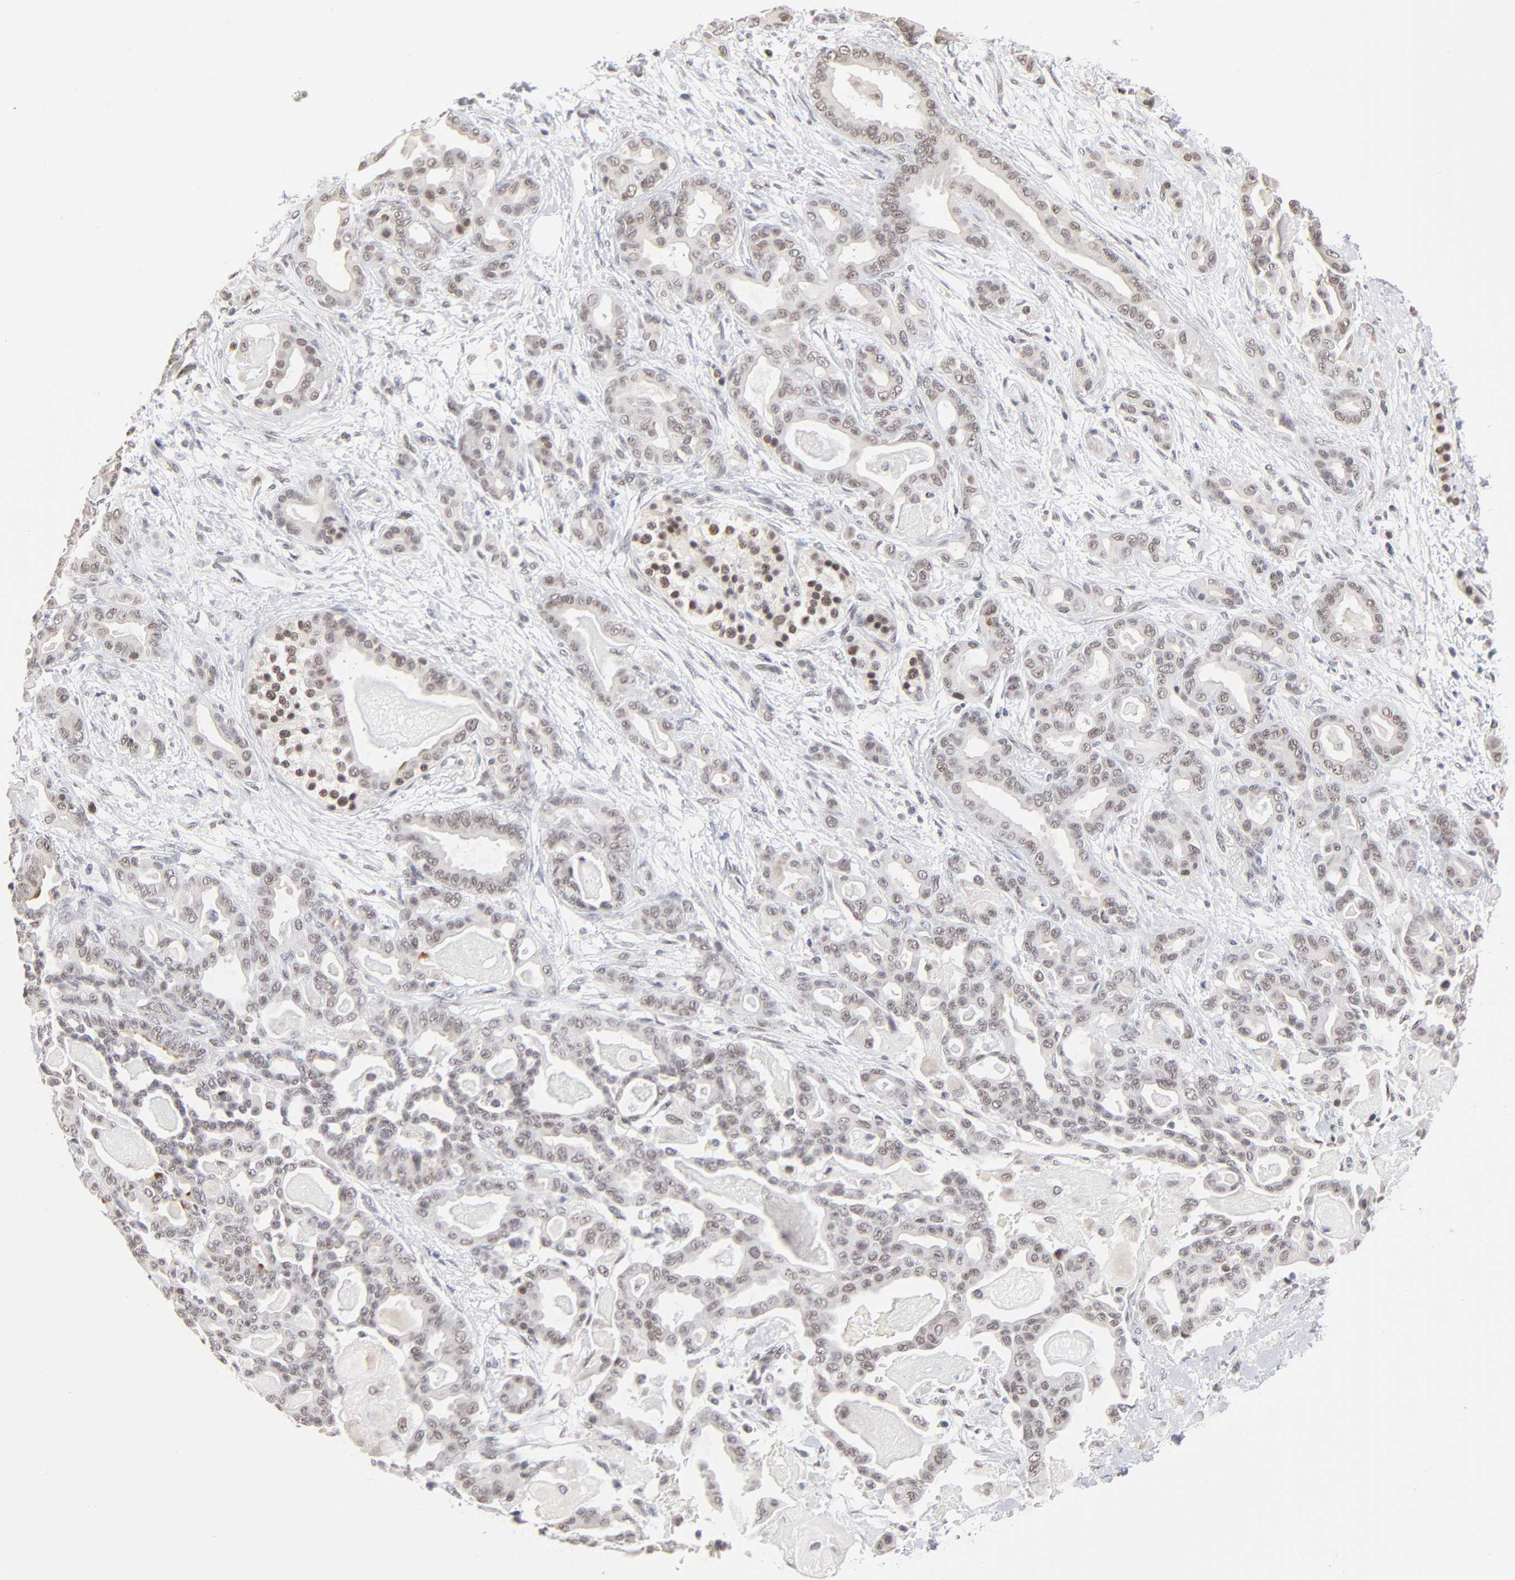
{"staining": {"intensity": "weak", "quantity": "25%-75%", "location": "nuclear"}, "tissue": "pancreatic cancer", "cell_type": "Tumor cells", "image_type": "cancer", "snomed": [{"axis": "morphology", "description": "Adenocarcinoma, NOS"}, {"axis": "topography", "description": "Pancreas"}], "caption": "This is a histology image of IHC staining of pancreatic cancer (adenocarcinoma), which shows weak positivity in the nuclear of tumor cells.", "gene": "MBIP", "patient": {"sex": "male", "age": 63}}